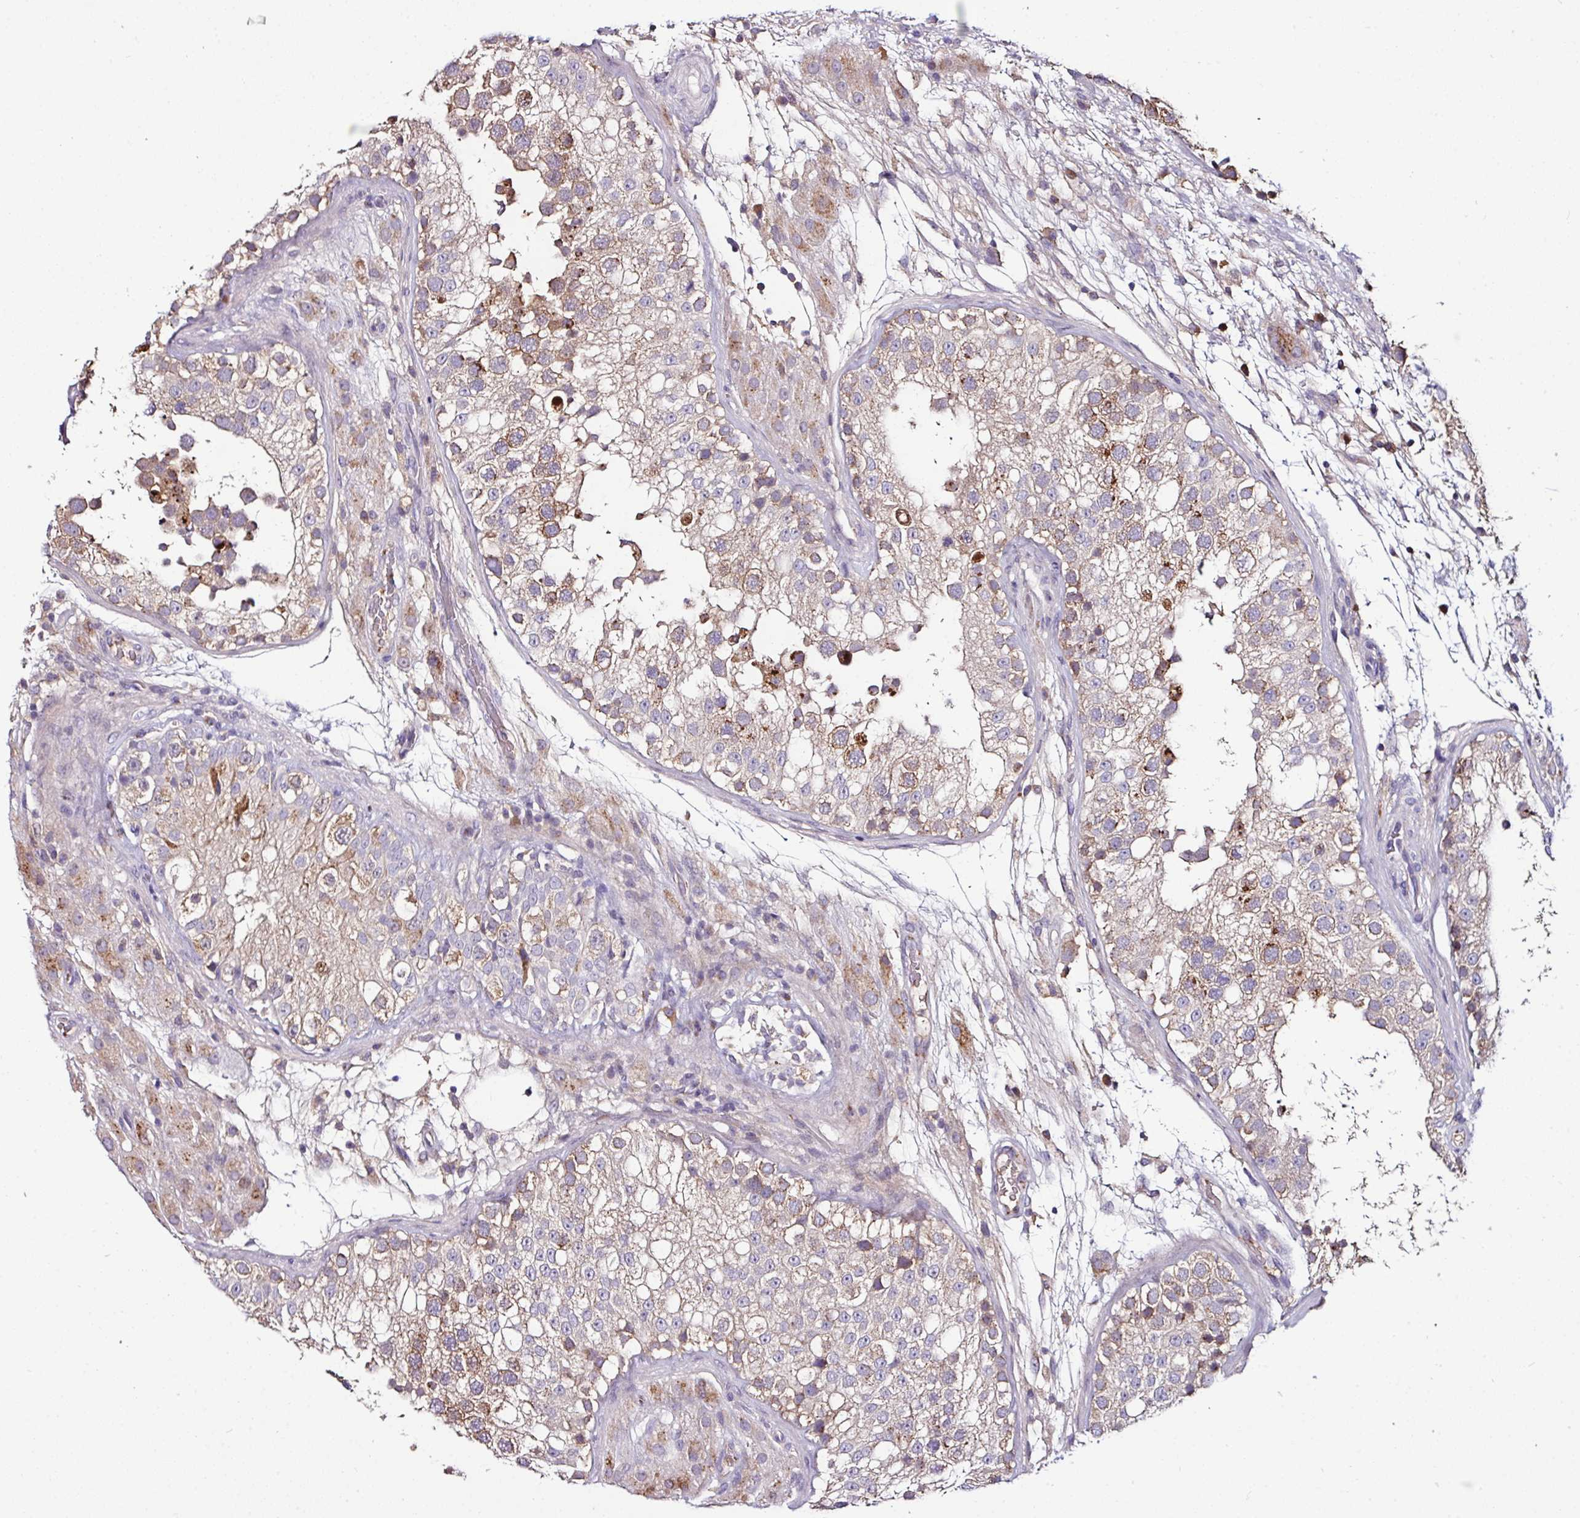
{"staining": {"intensity": "moderate", "quantity": ">75%", "location": "cytoplasmic/membranous"}, "tissue": "testis", "cell_type": "Cells in seminiferous ducts", "image_type": "normal", "snomed": [{"axis": "morphology", "description": "Normal tissue, NOS"}, {"axis": "topography", "description": "Testis"}], "caption": "Cells in seminiferous ducts show medium levels of moderate cytoplasmic/membranous staining in about >75% of cells in unremarkable human testis. (brown staining indicates protein expression, while blue staining denotes nuclei).", "gene": "CPD", "patient": {"sex": "male", "age": 26}}